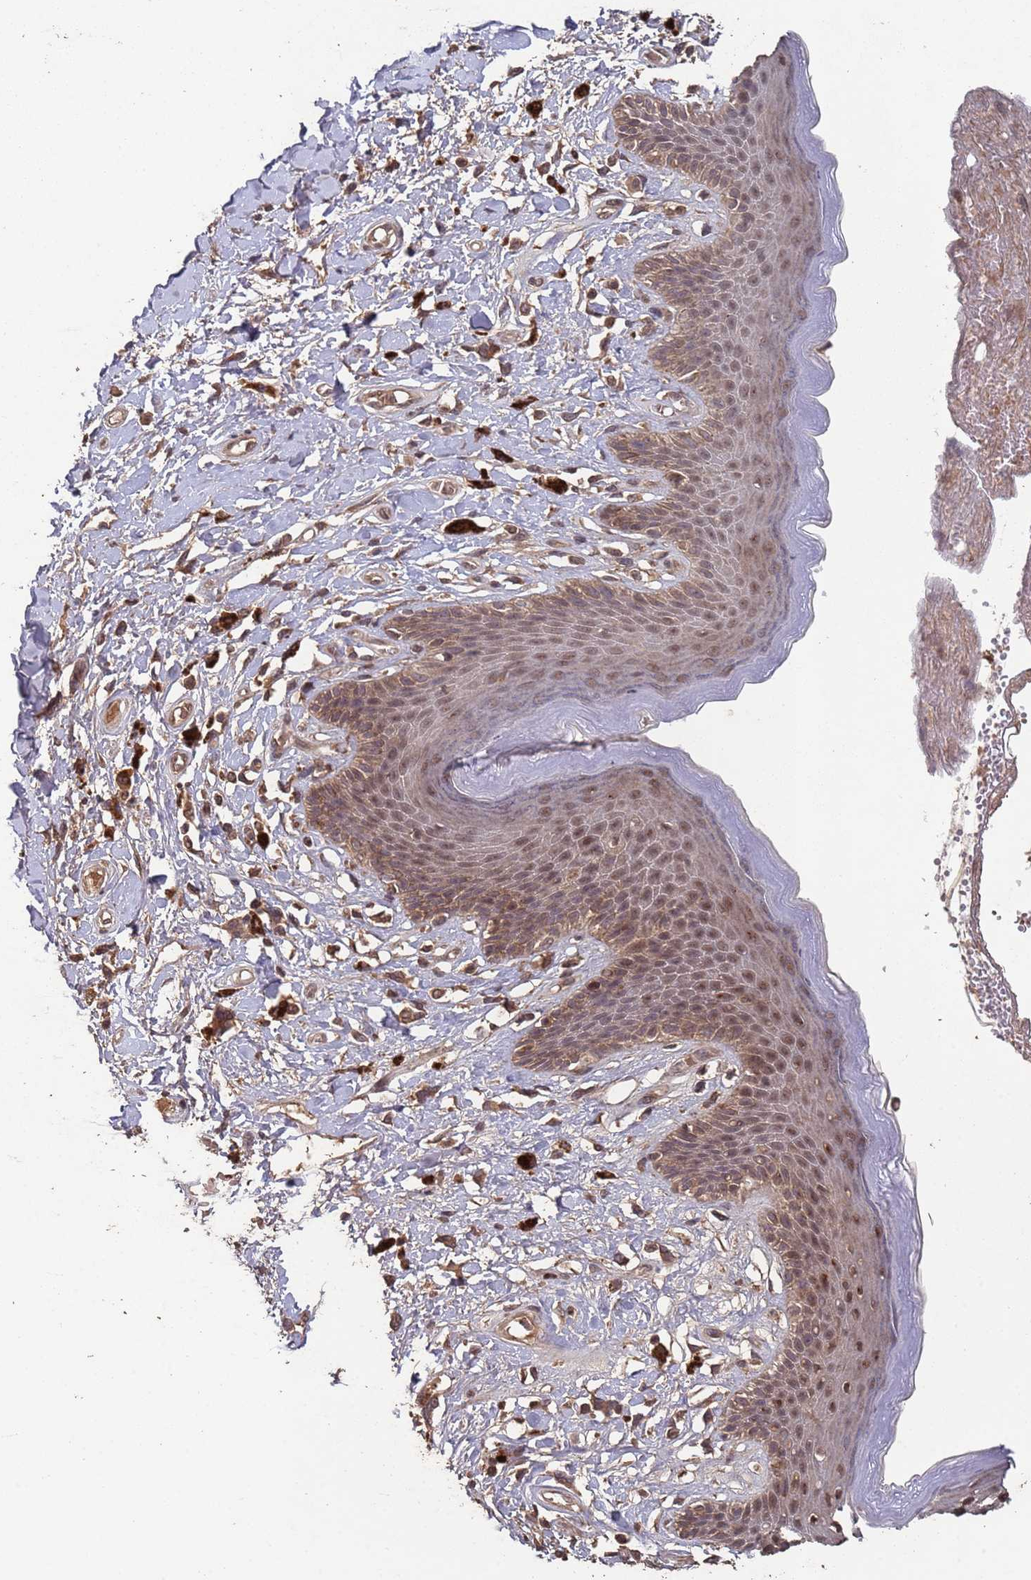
{"staining": {"intensity": "moderate", "quantity": "25%-75%", "location": "nuclear"}, "tissue": "skin", "cell_type": "Epidermal cells", "image_type": "normal", "snomed": [{"axis": "morphology", "description": "Normal tissue, NOS"}, {"axis": "topography", "description": "Anal"}], "caption": "Protein expression analysis of unremarkable human skin reveals moderate nuclear positivity in approximately 25%-75% of epidermal cells. The staining was performed using DAB (3,3'-diaminobenzidine), with brown indicating positive protein expression. Nuclei are stained blue with hematoxylin.", "gene": "FRAT1", "patient": {"sex": "female", "age": 78}}